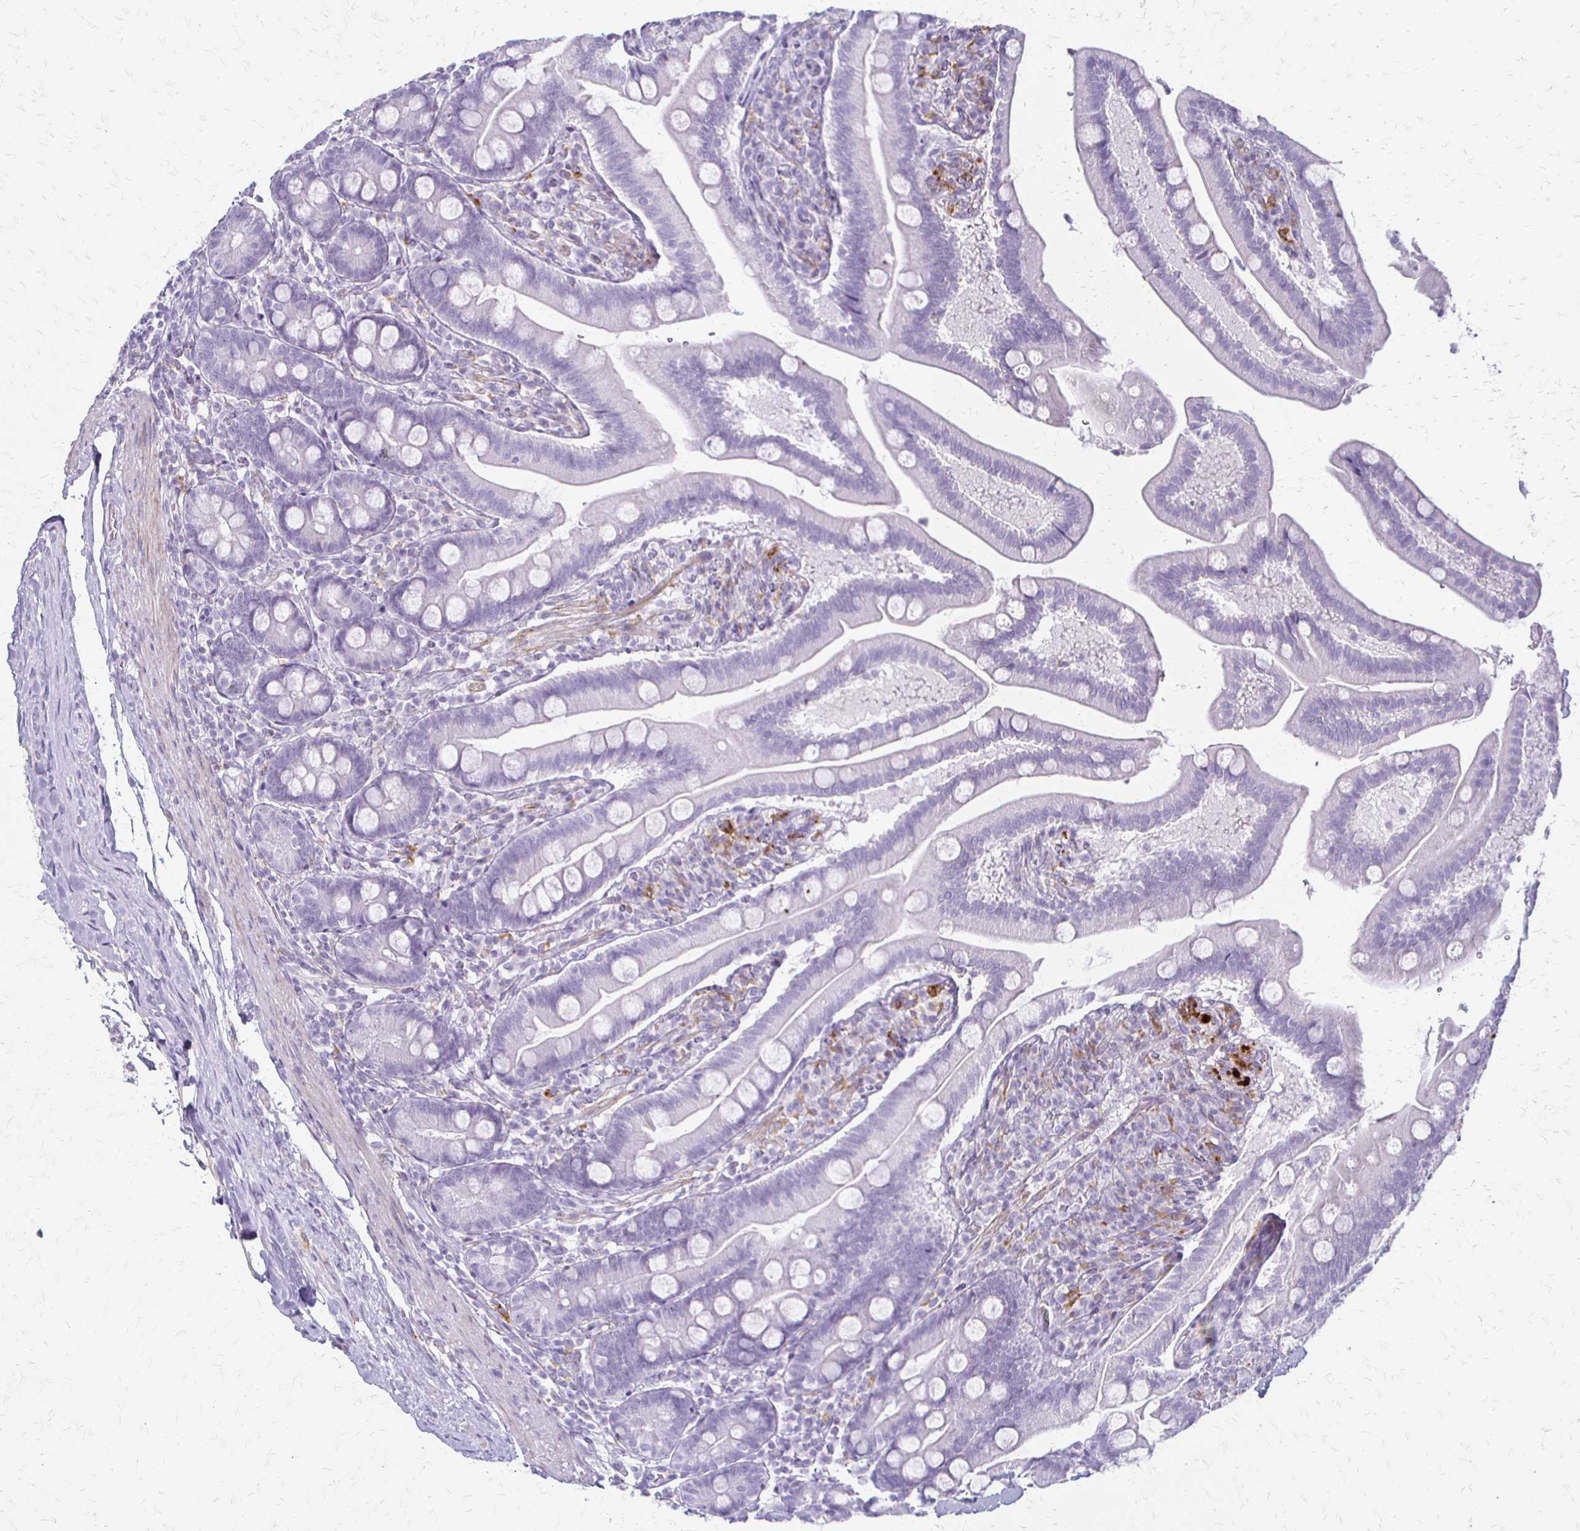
{"staining": {"intensity": "negative", "quantity": "none", "location": "none"}, "tissue": "duodenum", "cell_type": "Glandular cells", "image_type": "normal", "snomed": [{"axis": "morphology", "description": "Normal tissue, NOS"}, {"axis": "topography", "description": "Duodenum"}], "caption": "DAB immunohistochemical staining of normal duodenum displays no significant positivity in glandular cells. (DAB immunohistochemistry with hematoxylin counter stain).", "gene": "ACP5", "patient": {"sex": "female", "age": 67}}